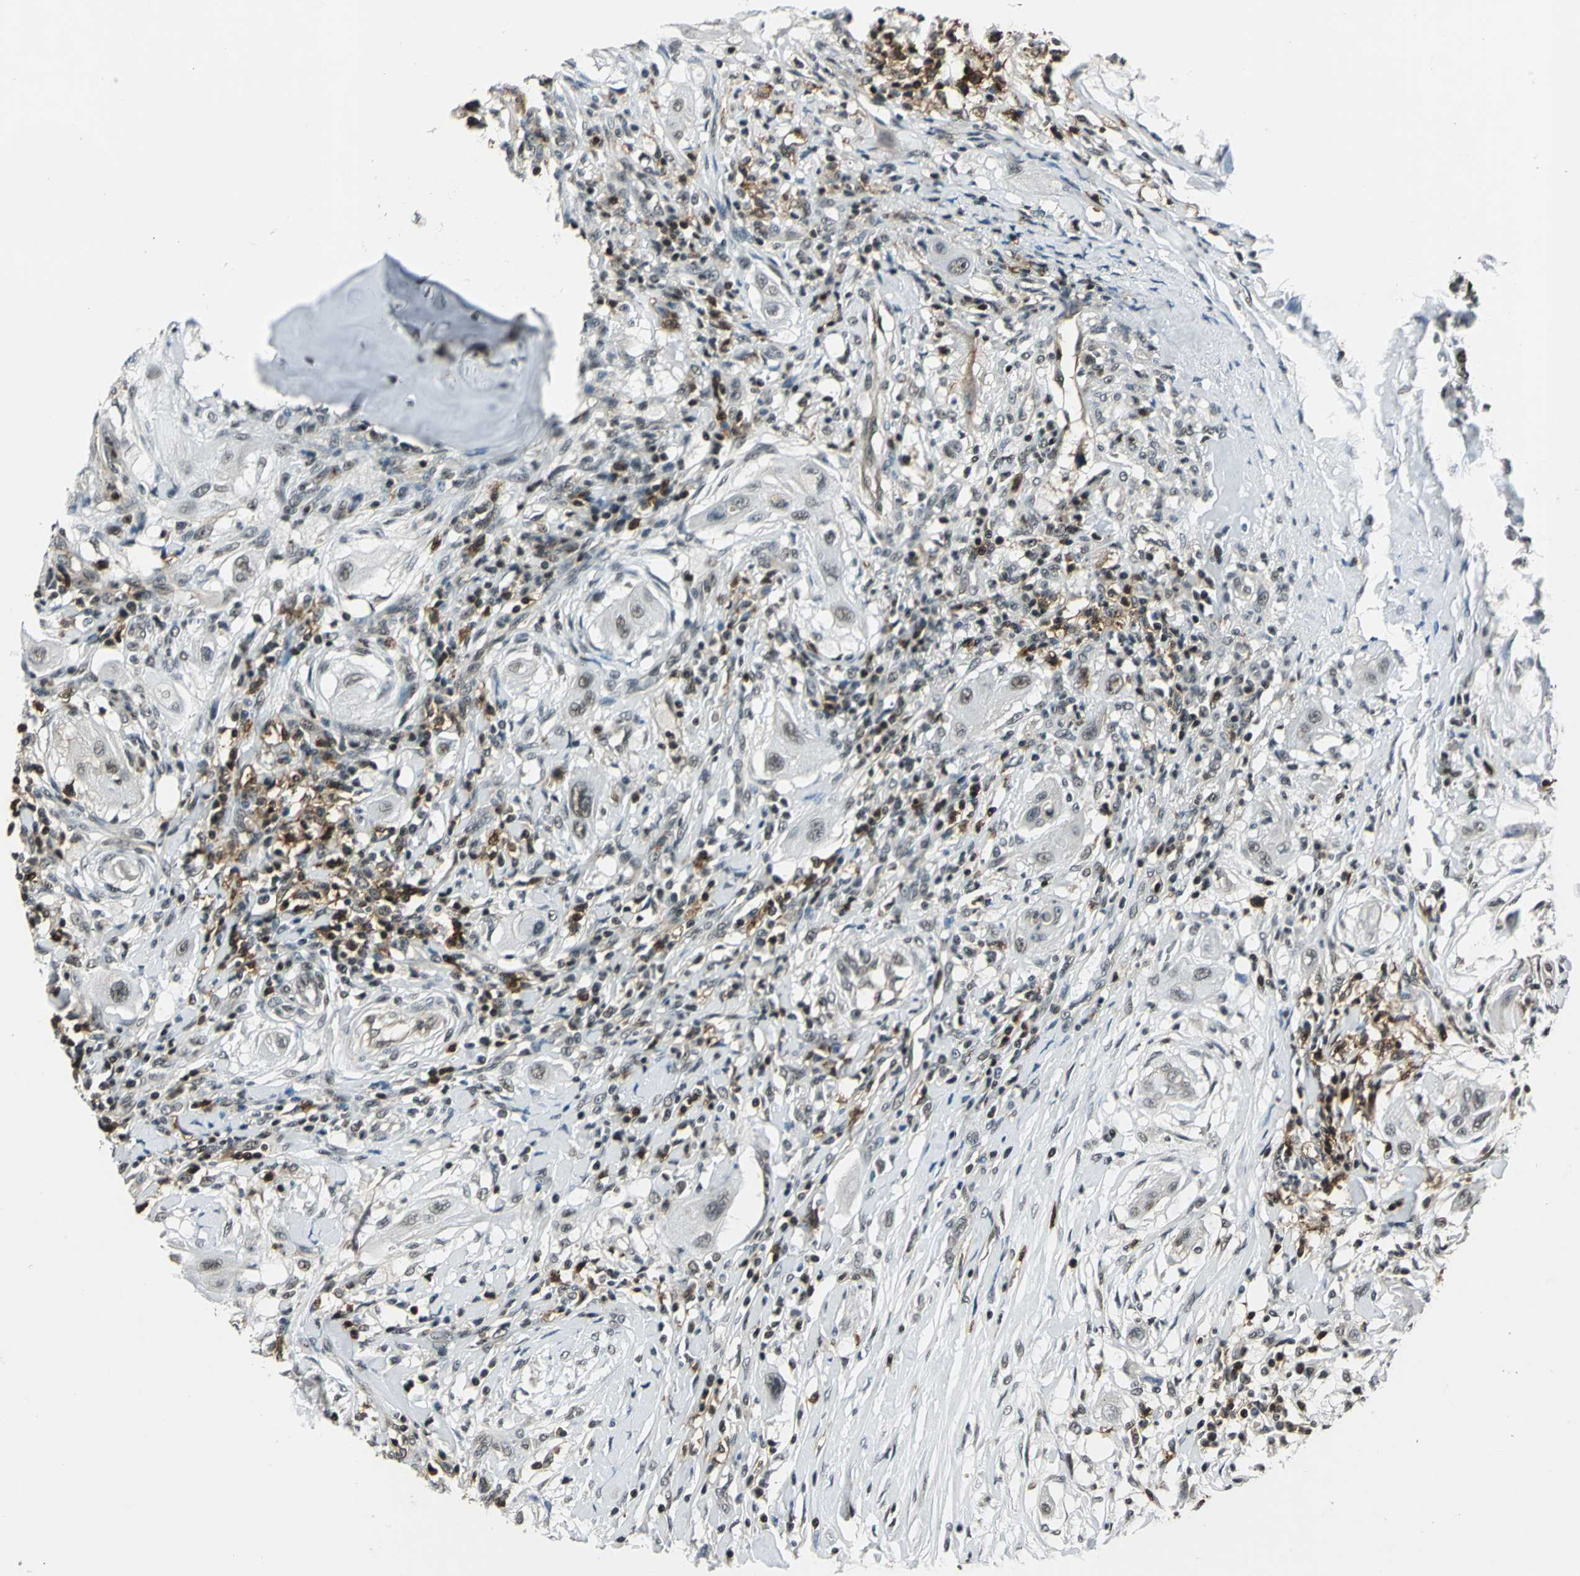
{"staining": {"intensity": "weak", "quantity": "<25%", "location": "nuclear"}, "tissue": "lung cancer", "cell_type": "Tumor cells", "image_type": "cancer", "snomed": [{"axis": "morphology", "description": "Squamous cell carcinoma, NOS"}, {"axis": "topography", "description": "Lung"}], "caption": "This is a histopathology image of IHC staining of lung cancer, which shows no positivity in tumor cells.", "gene": "NR2C2", "patient": {"sex": "female", "age": 47}}